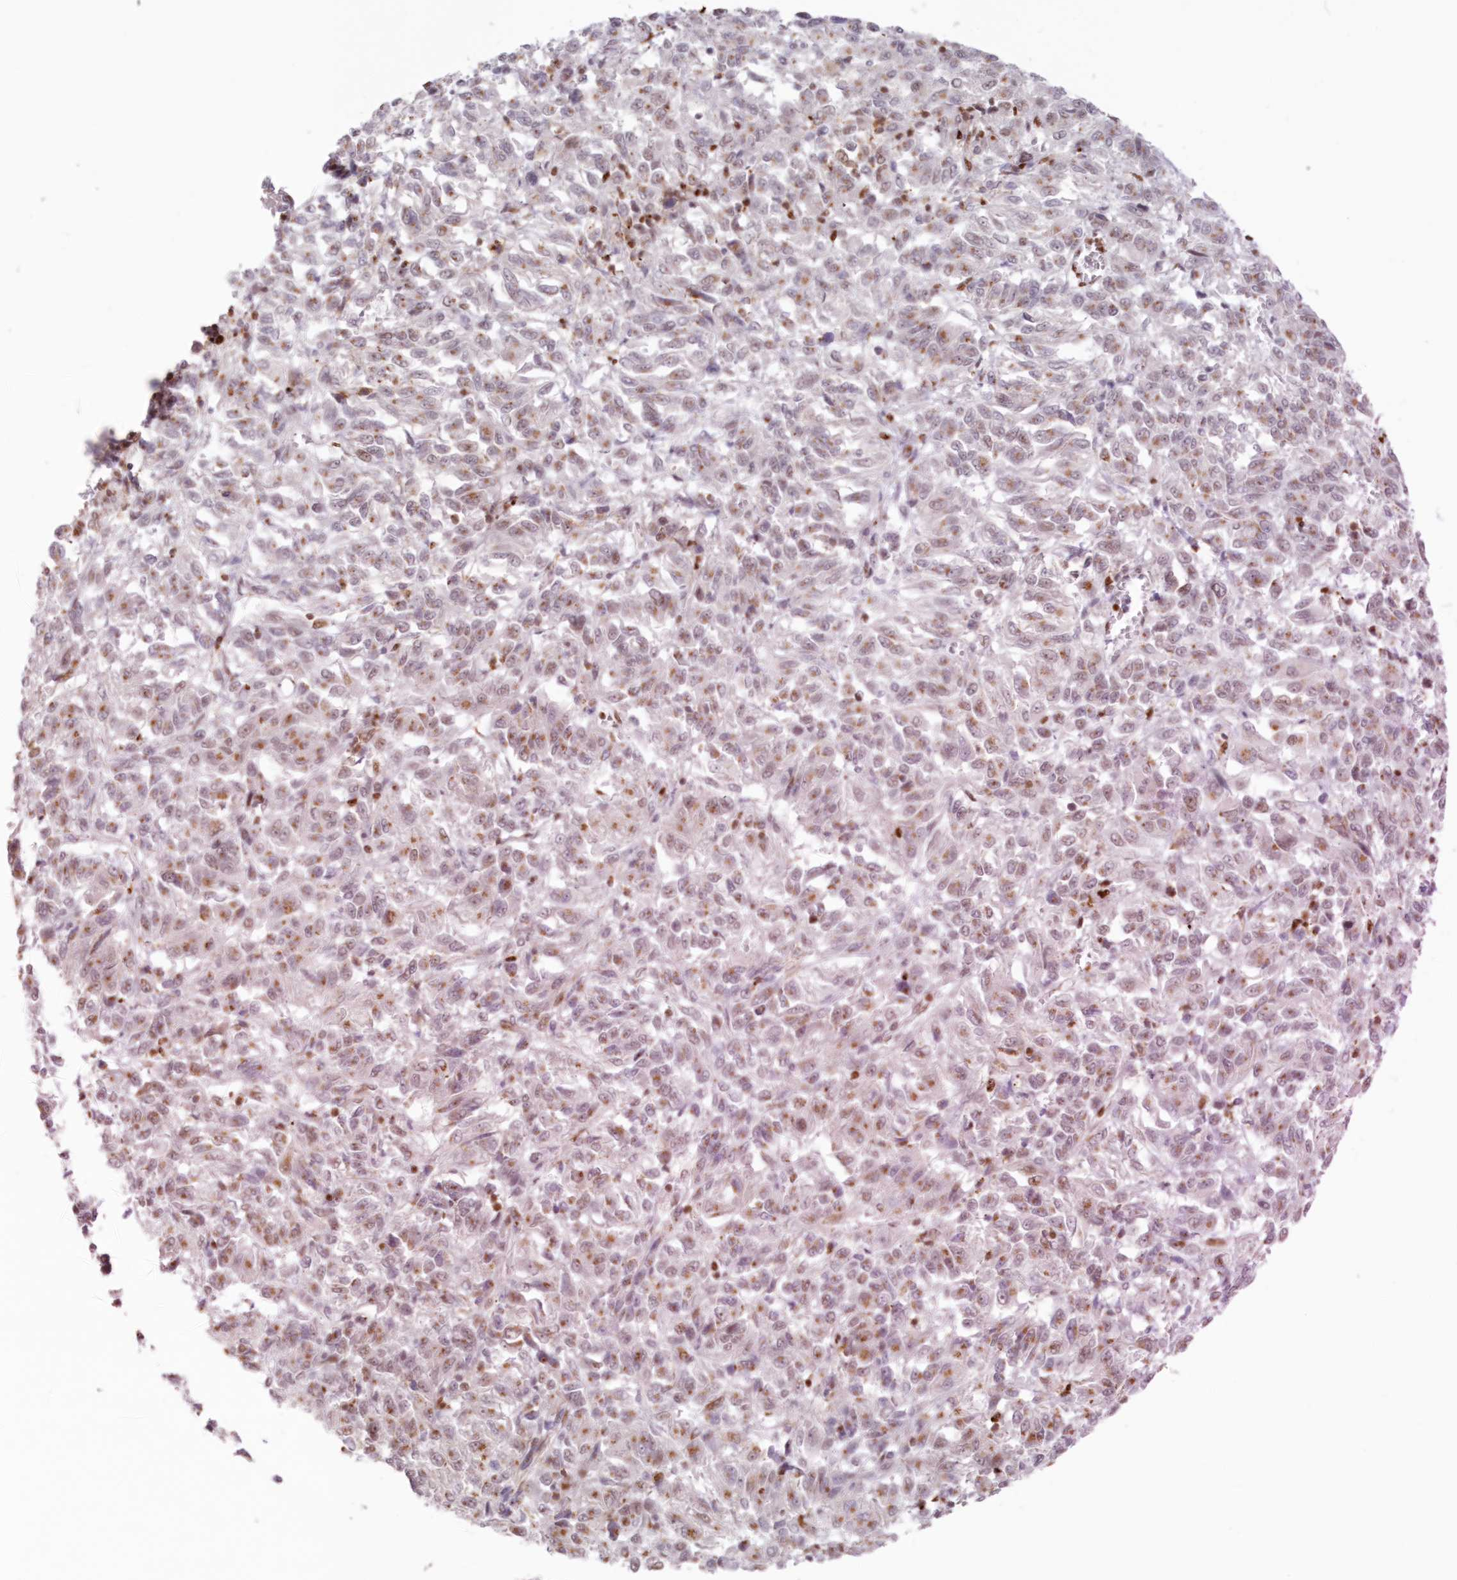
{"staining": {"intensity": "moderate", "quantity": "<25%", "location": "cytoplasmic/membranous"}, "tissue": "melanoma", "cell_type": "Tumor cells", "image_type": "cancer", "snomed": [{"axis": "morphology", "description": "Malignant melanoma, Metastatic site"}, {"axis": "topography", "description": "Lung"}], "caption": "The micrograph displays immunohistochemical staining of melanoma. There is moderate cytoplasmic/membranous staining is present in approximately <25% of tumor cells. The staining was performed using DAB (3,3'-diaminobenzidine) to visualize the protein expression in brown, while the nuclei were stained in blue with hematoxylin (Magnification: 20x).", "gene": "POLR2B", "patient": {"sex": "male", "age": 64}}